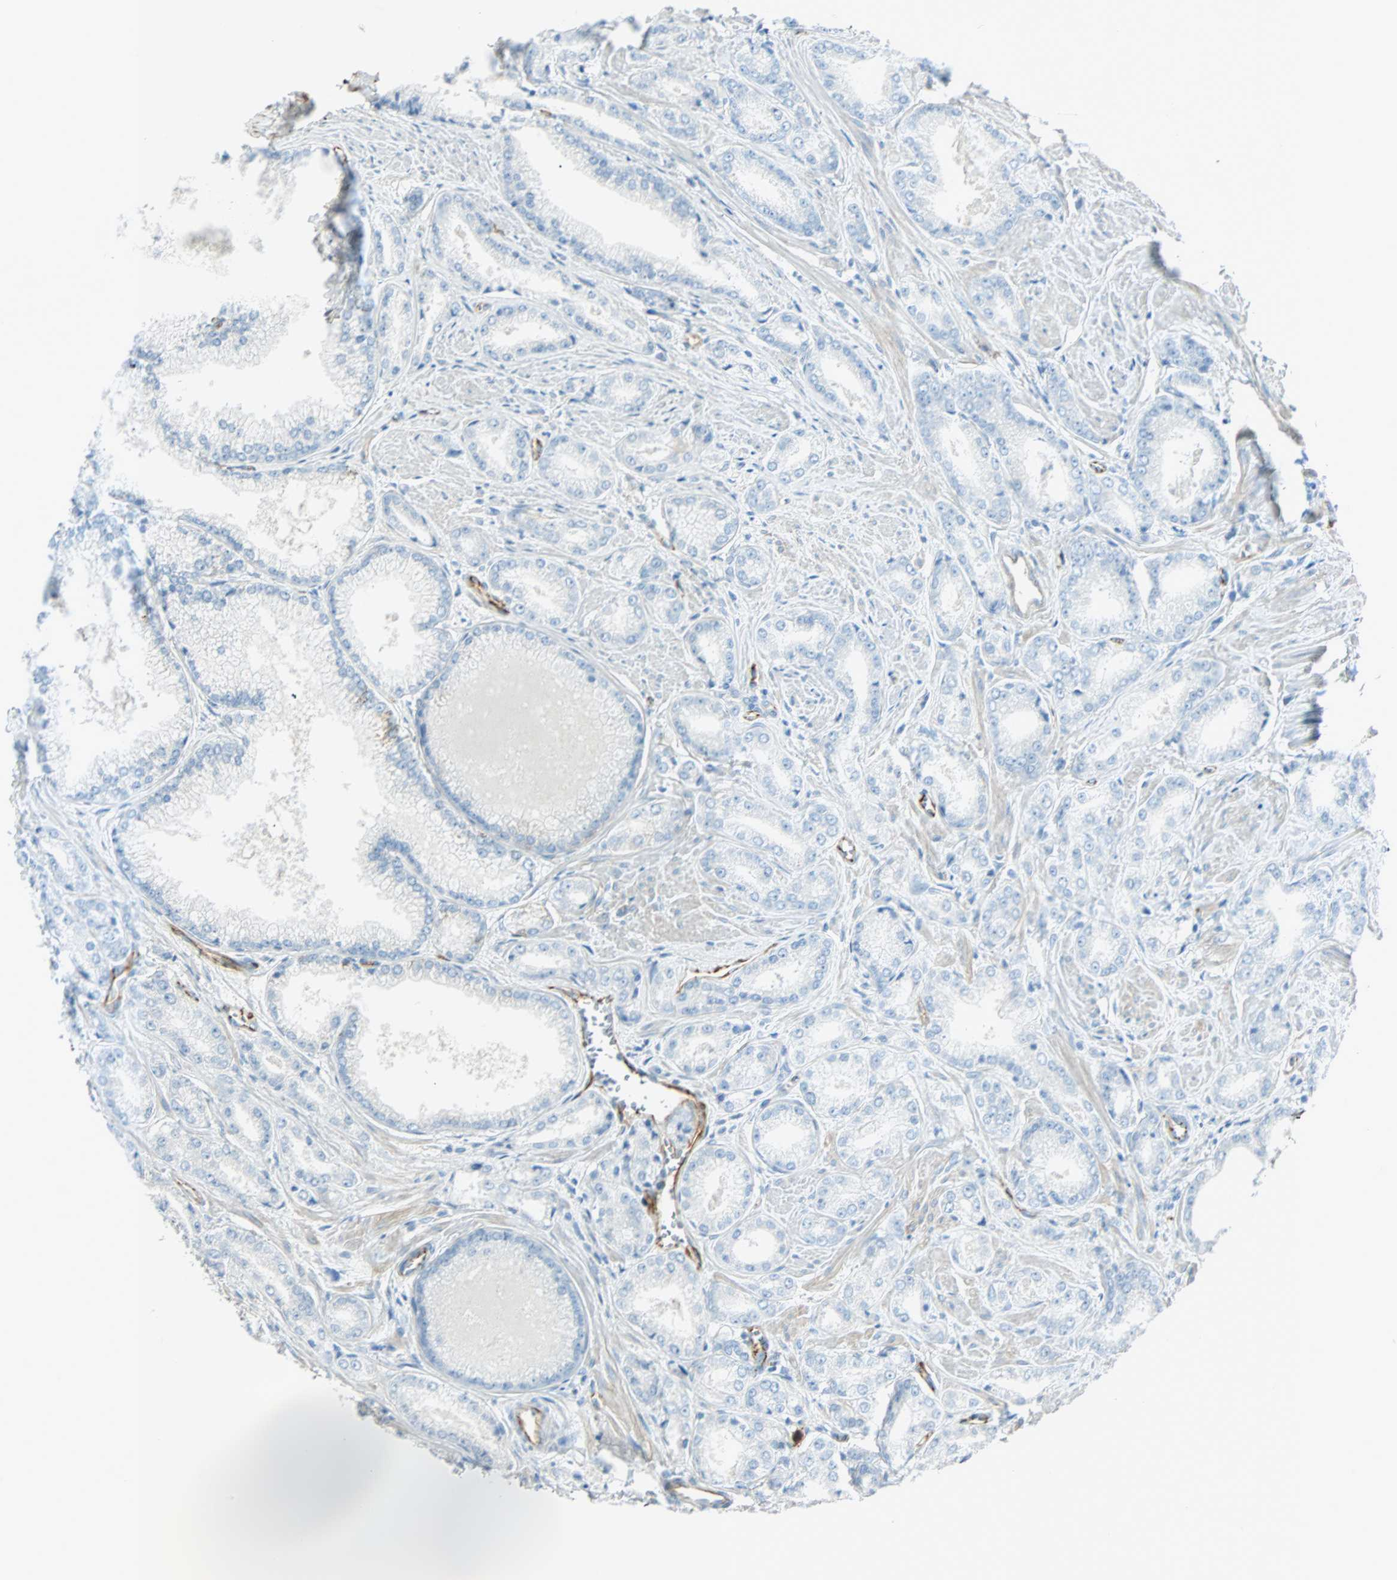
{"staining": {"intensity": "negative", "quantity": "none", "location": "none"}, "tissue": "prostate cancer", "cell_type": "Tumor cells", "image_type": "cancer", "snomed": [{"axis": "morphology", "description": "Adenocarcinoma, Low grade"}, {"axis": "topography", "description": "Prostate"}], "caption": "High power microscopy photomicrograph of an immunohistochemistry image of prostate low-grade adenocarcinoma, revealing no significant positivity in tumor cells.", "gene": "VPS9D1", "patient": {"sex": "male", "age": 64}}